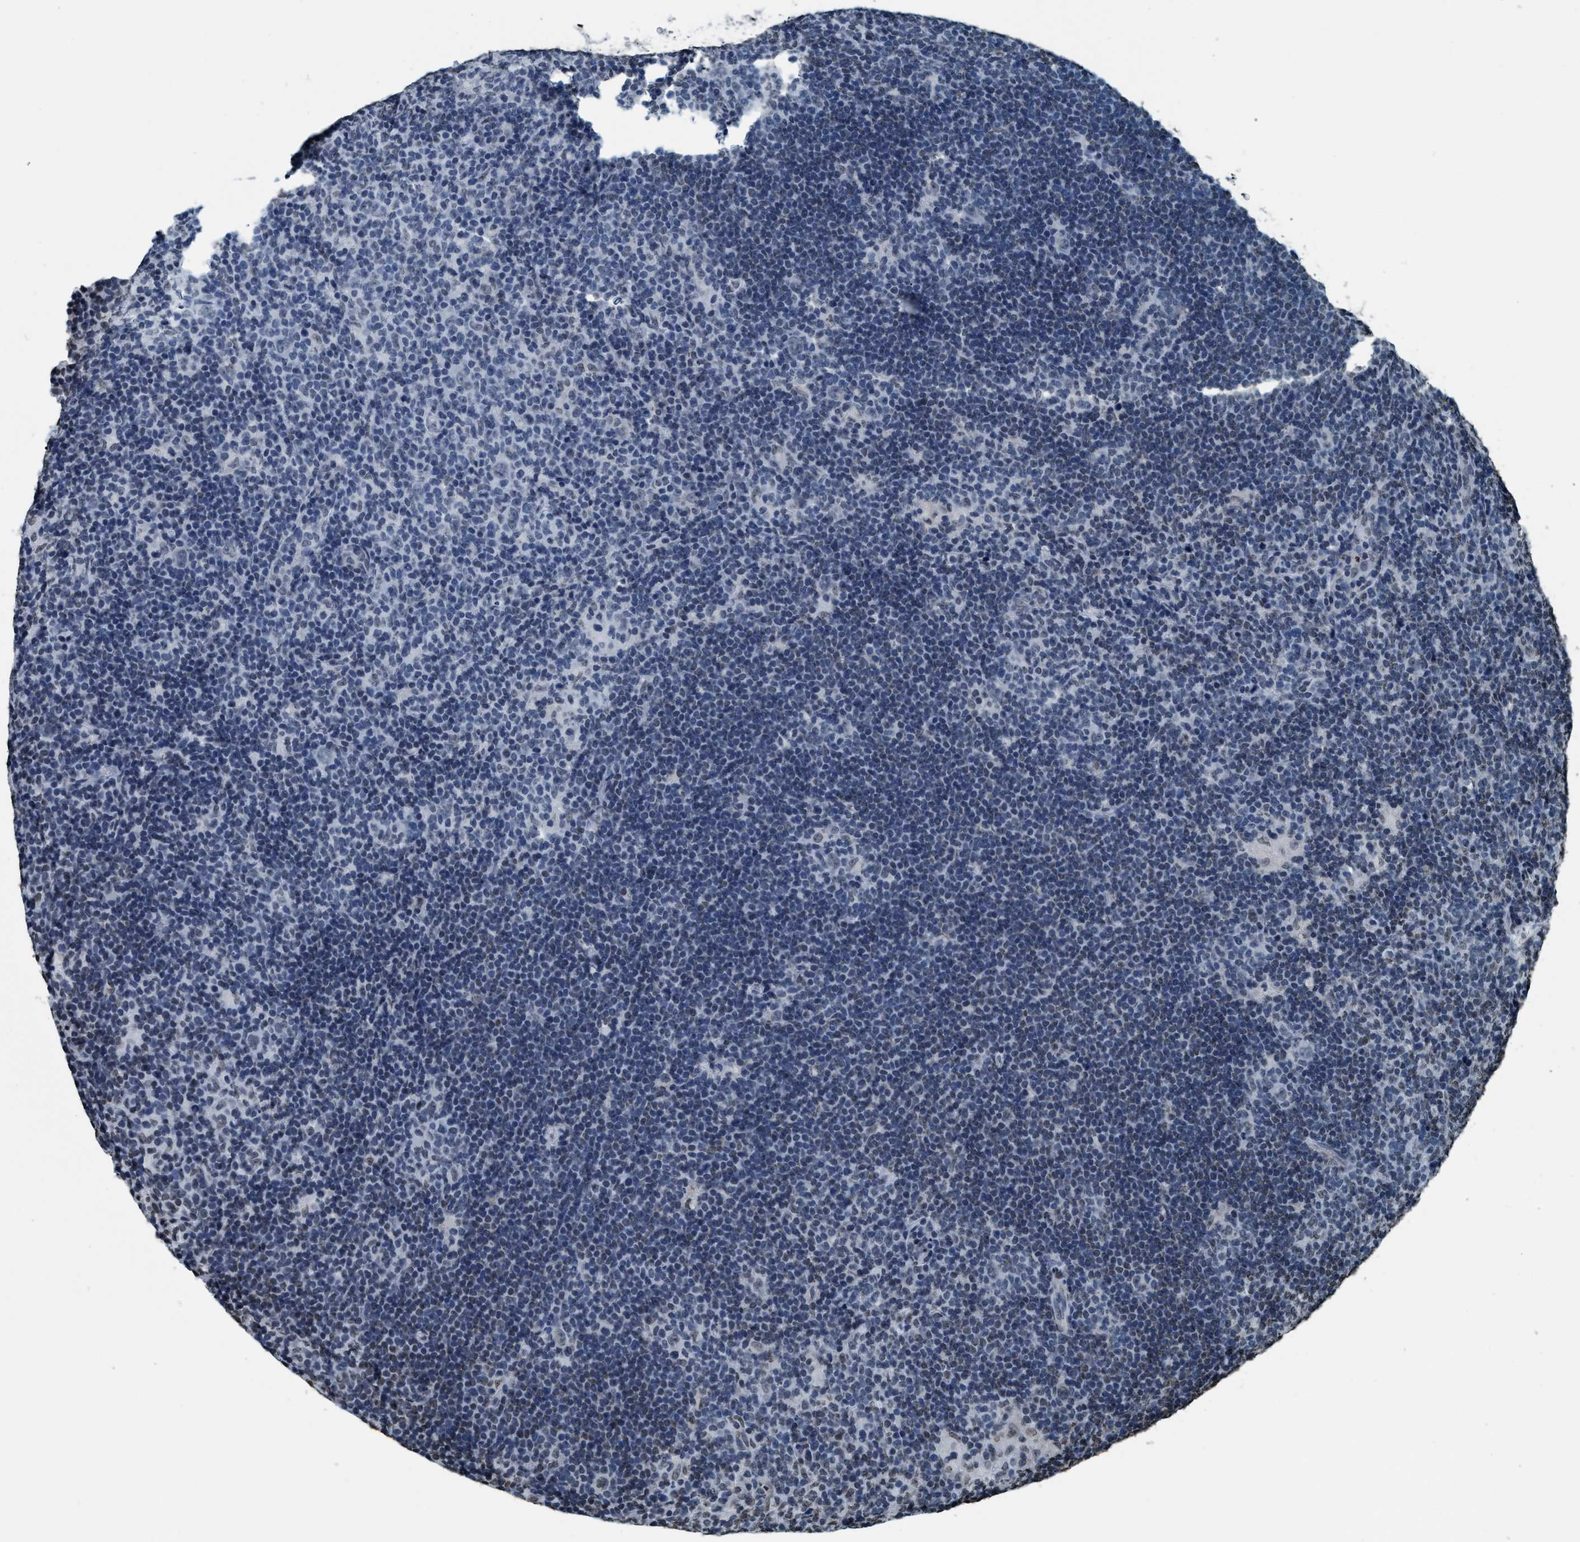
{"staining": {"intensity": "negative", "quantity": "none", "location": "none"}, "tissue": "lymphoma", "cell_type": "Tumor cells", "image_type": "cancer", "snomed": [{"axis": "morphology", "description": "Hodgkin's disease, NOS"}, {"axis": "topography", "description": "Lymph node"}], "caption": "A photomicrograph of human lymphoma is negative for staining in tumor cells.", "gene": "CCNE2", "patient": {"sex": "female", "age": 57}}